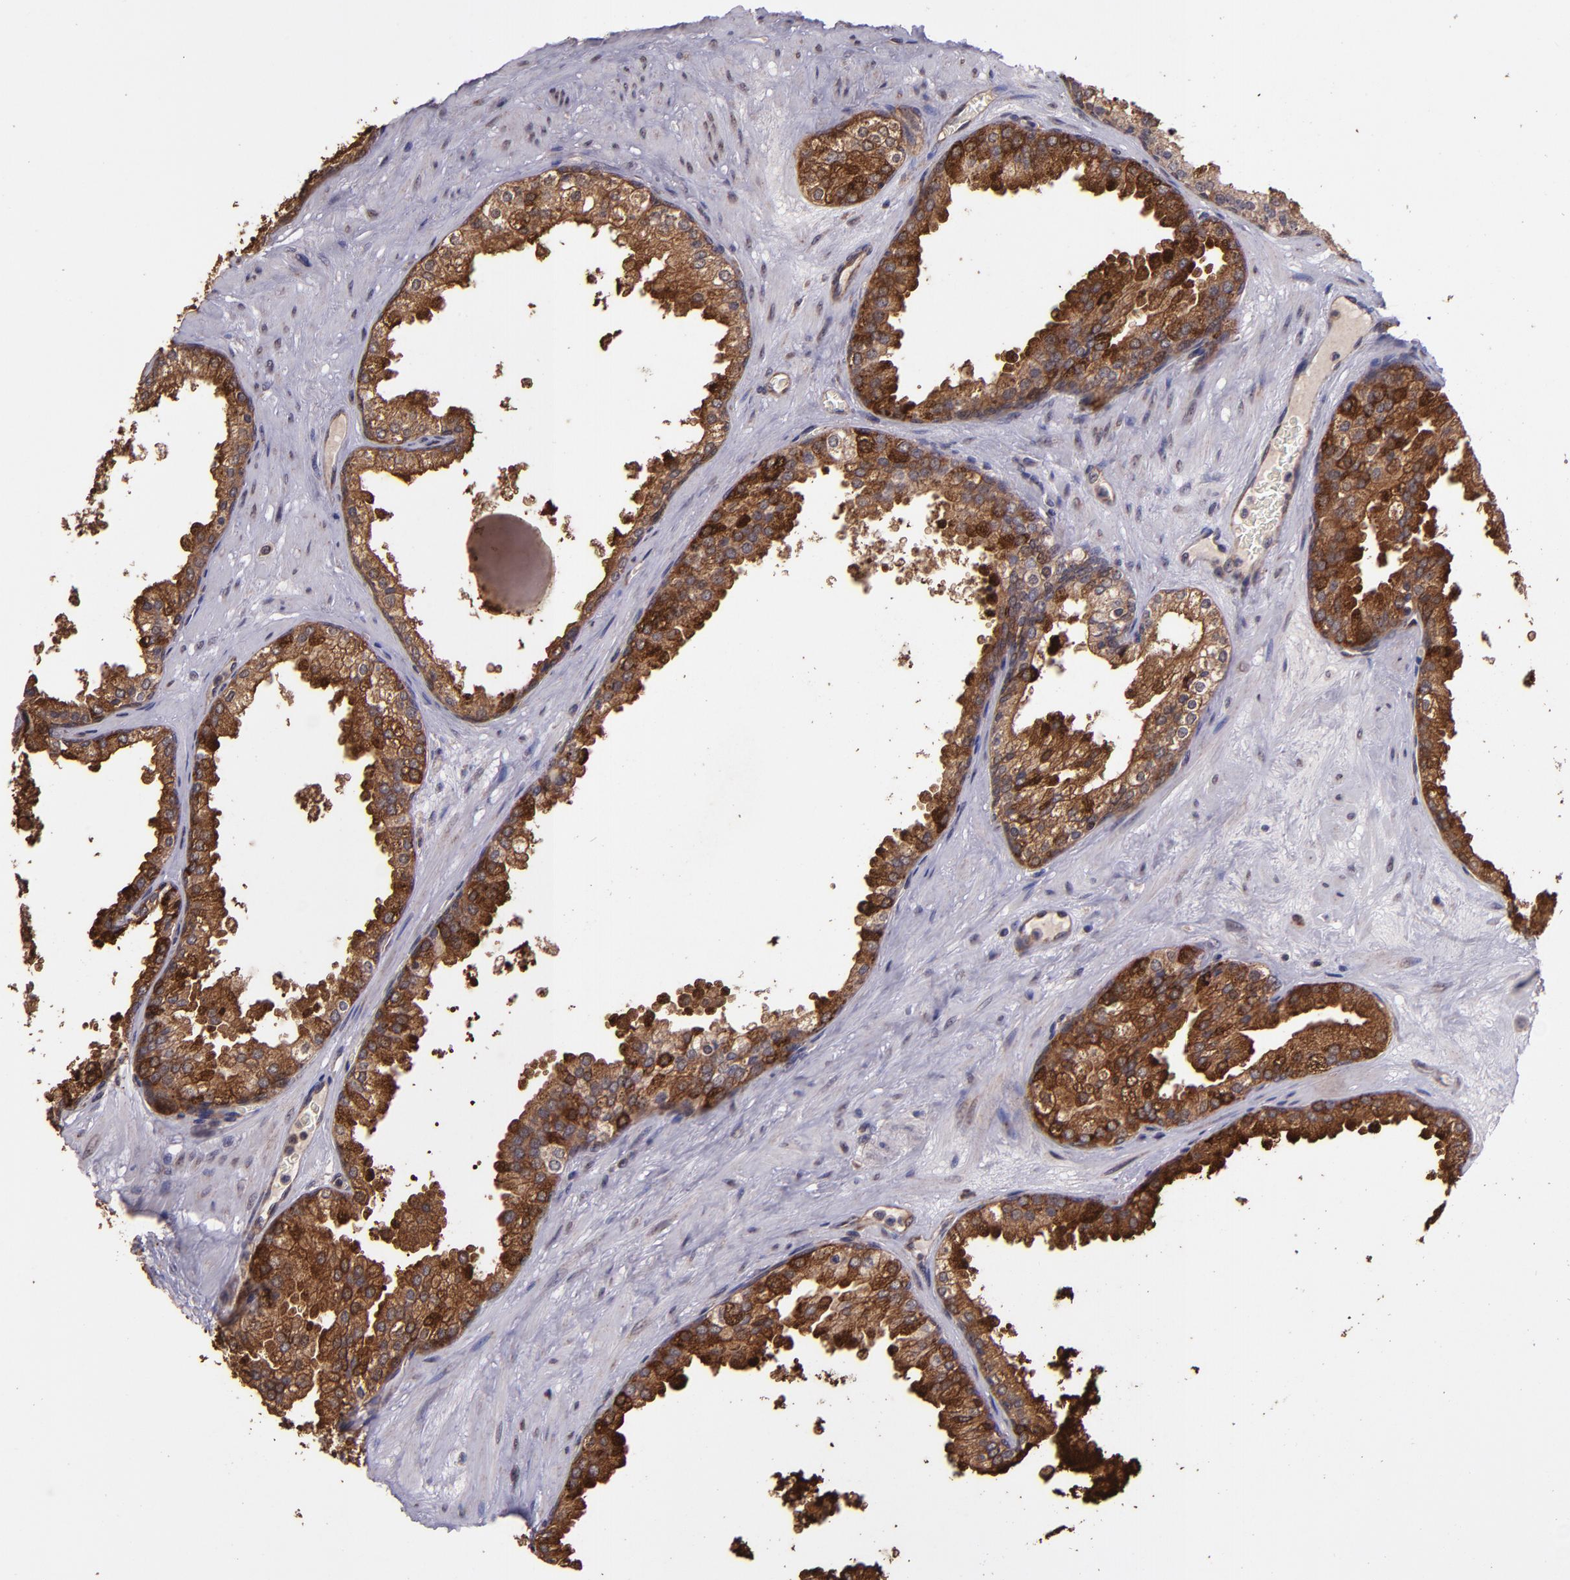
{"staining": {"intensity": "strong", "quantity": ">75%", "location": "cytoplasmic/membranous"}, "tissue": "prostate cancer", "cell_type": "Tumor cells", "image_type": "cancer", "snomed": [{"axis": "morphology", "description": "Adenocarcinoma, Medium grade"}, {"axis": "topography", "description": "Prostate"}], "caption": "Tumor cells reveal strong cytoplasmic/membranous positivity in about >75% of cells in adenocarcinoma (medium-grade) (prostate).", "gene": "USP51", "patient": {"sex": "male", "age": 60}}